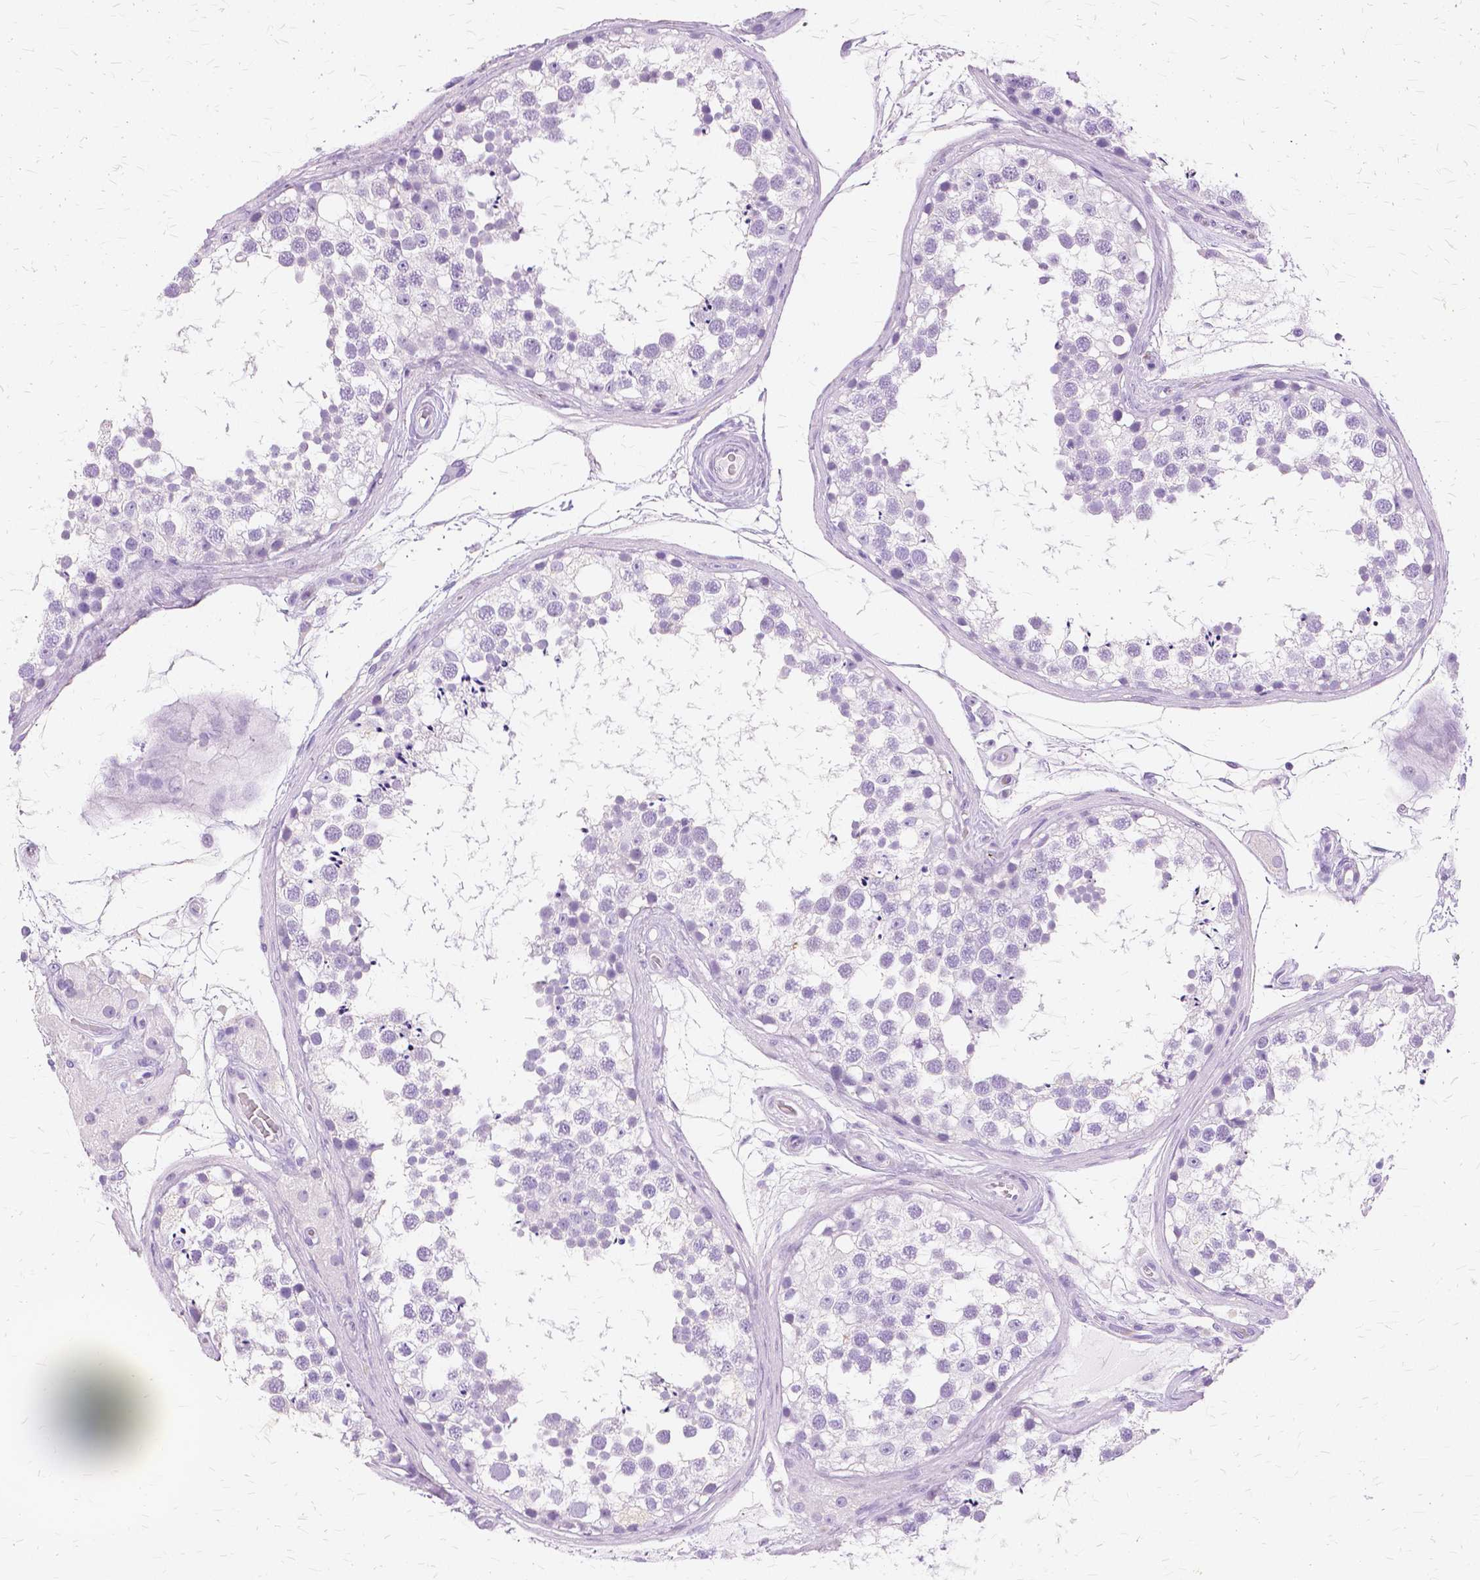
{"staining": {"intensity": "negative", "quantity": "none", "location": "none"}, "tissue": "testis", "cell_type": "Cells in seminiferous ducts", "image_type": "normal", "snomed": [{"axis": "morphology", "description": "Normal tissue, NOS"}, {"axis": "morphology", "description": "Seminoma, NOS"}, {"axis": "topography", "description": "Testis"}], "caption": "A high-resolution photomicrograph shows immunohistochemistry (IHC) staining of normal testis, which shows no significant positivity in cells in seminiferous ducts. (DAB (3,3'-diaminobenzidine) IHC visualized using brightfield microscopy, high magnification).", "gene": "TGM1", "patient": {"sex": "male", "age": 65}}